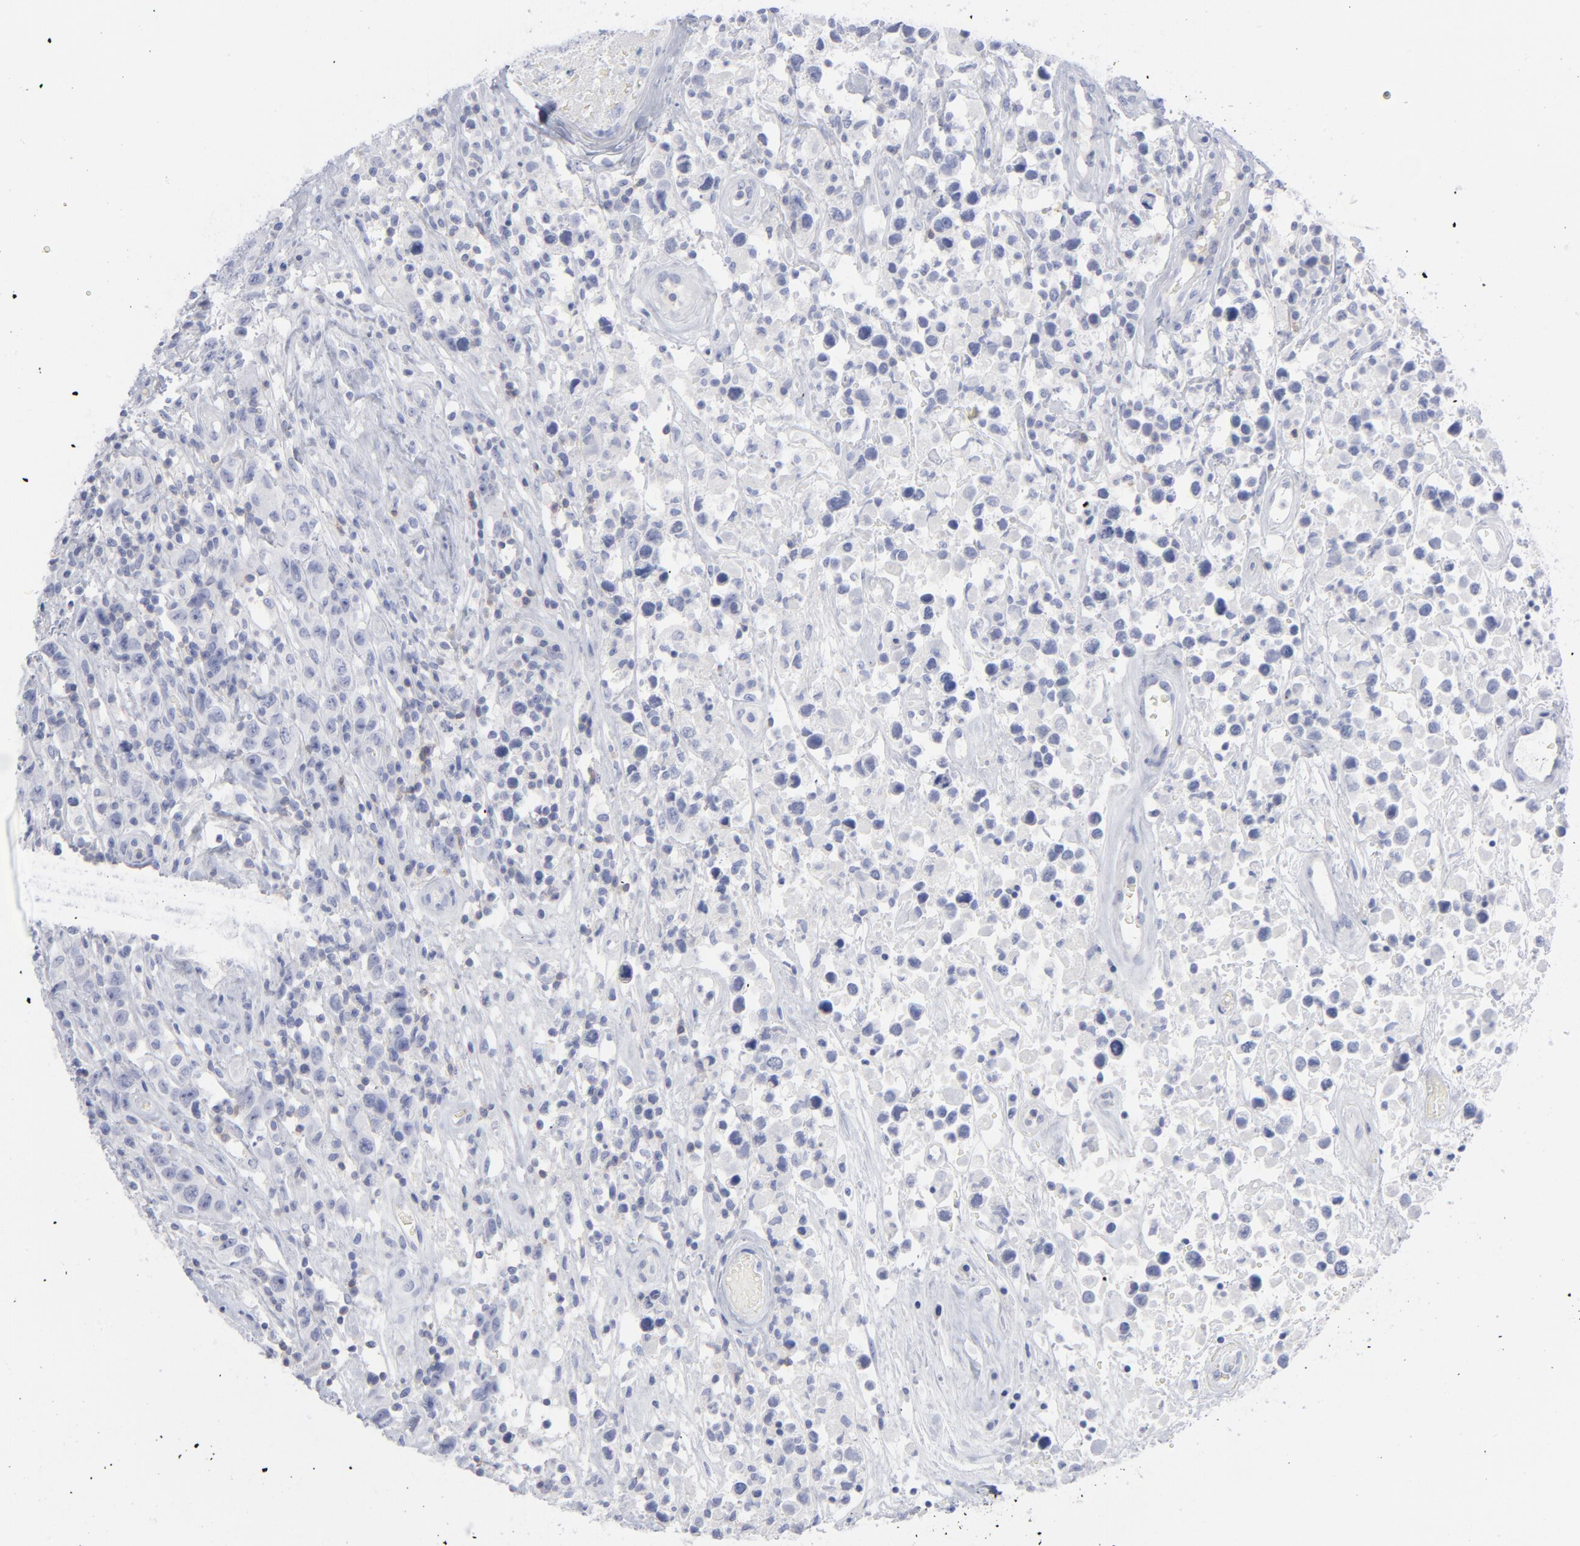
{"staining": {"intensity": "negative", "quantity": "none", "location": "none"}, "tissue": "testis cancer", "cell_type": "Tumor cells", "image_type": "cancer", "snomed": [{"axis": "morphology", "description": "Seminoma, NOS"}, {"axis": "topography", "description": "Testis"}], "caption": "Seminoma (testis) was stained to show a protein in brown. There is no significant positivity in tumor cells.", "gene": "P2RY8", "patient": {"sex": "male", "age": 52}}